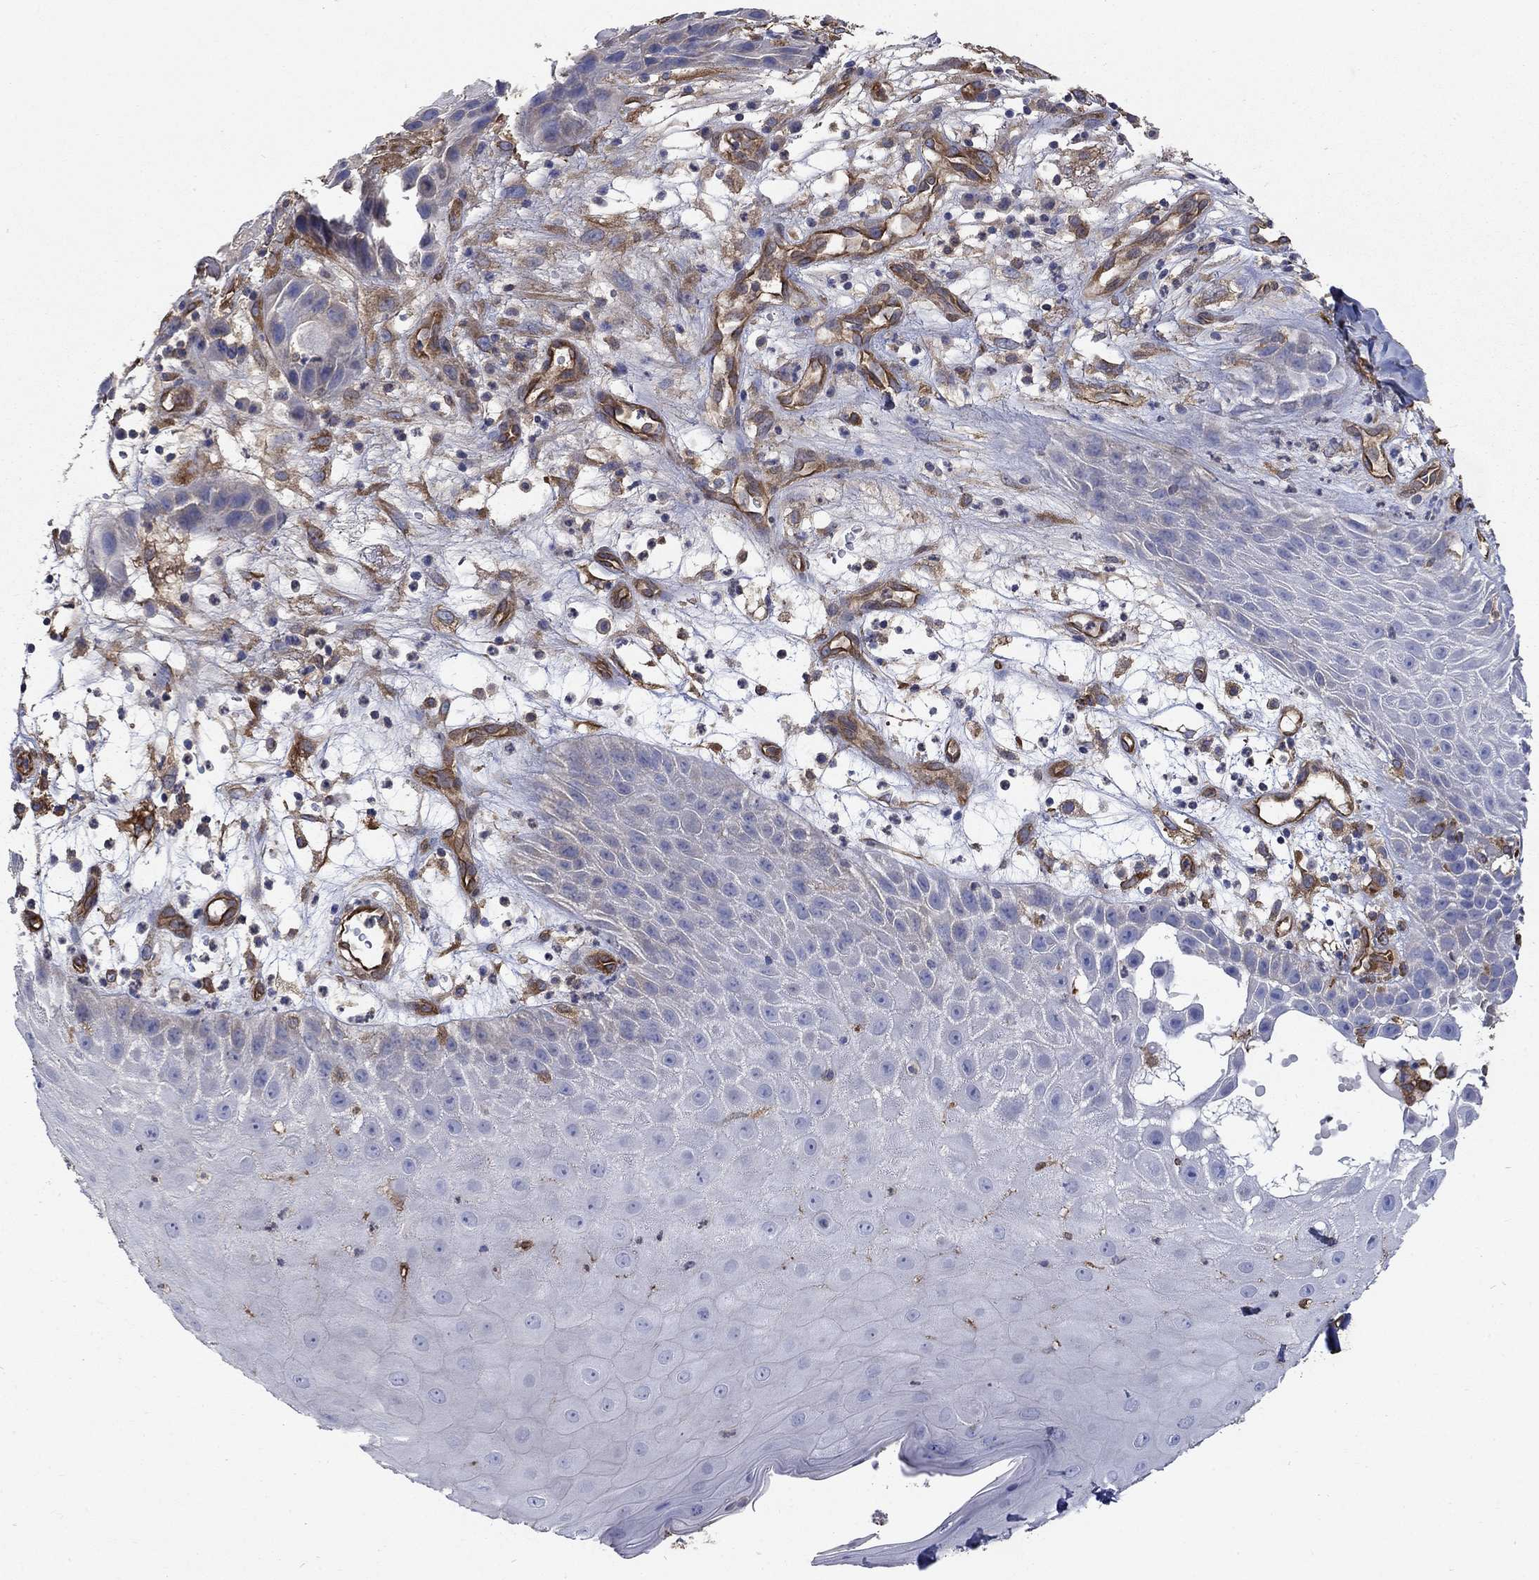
{"staining": {"intensity": "negative", "quantity": "none", "location": "none"}, "tissue": "skin cancer", "cell_type": "Tumor cells", "image_type": "cancer", "snomed": [{"axis": "morphology", "description": "Normal tissue, NOS"}, {"axis": "morphology", "description": "Squamous cell carcinoma, NOS"}, {"axis": "topography", "description": "Skin"}], "caption": "Immunohistochemical staining of human skin cancer exhibits no significant expression in tumor cells.", "gene": "DPYSL2", "patient": {"sex": "male", "age": 79}}